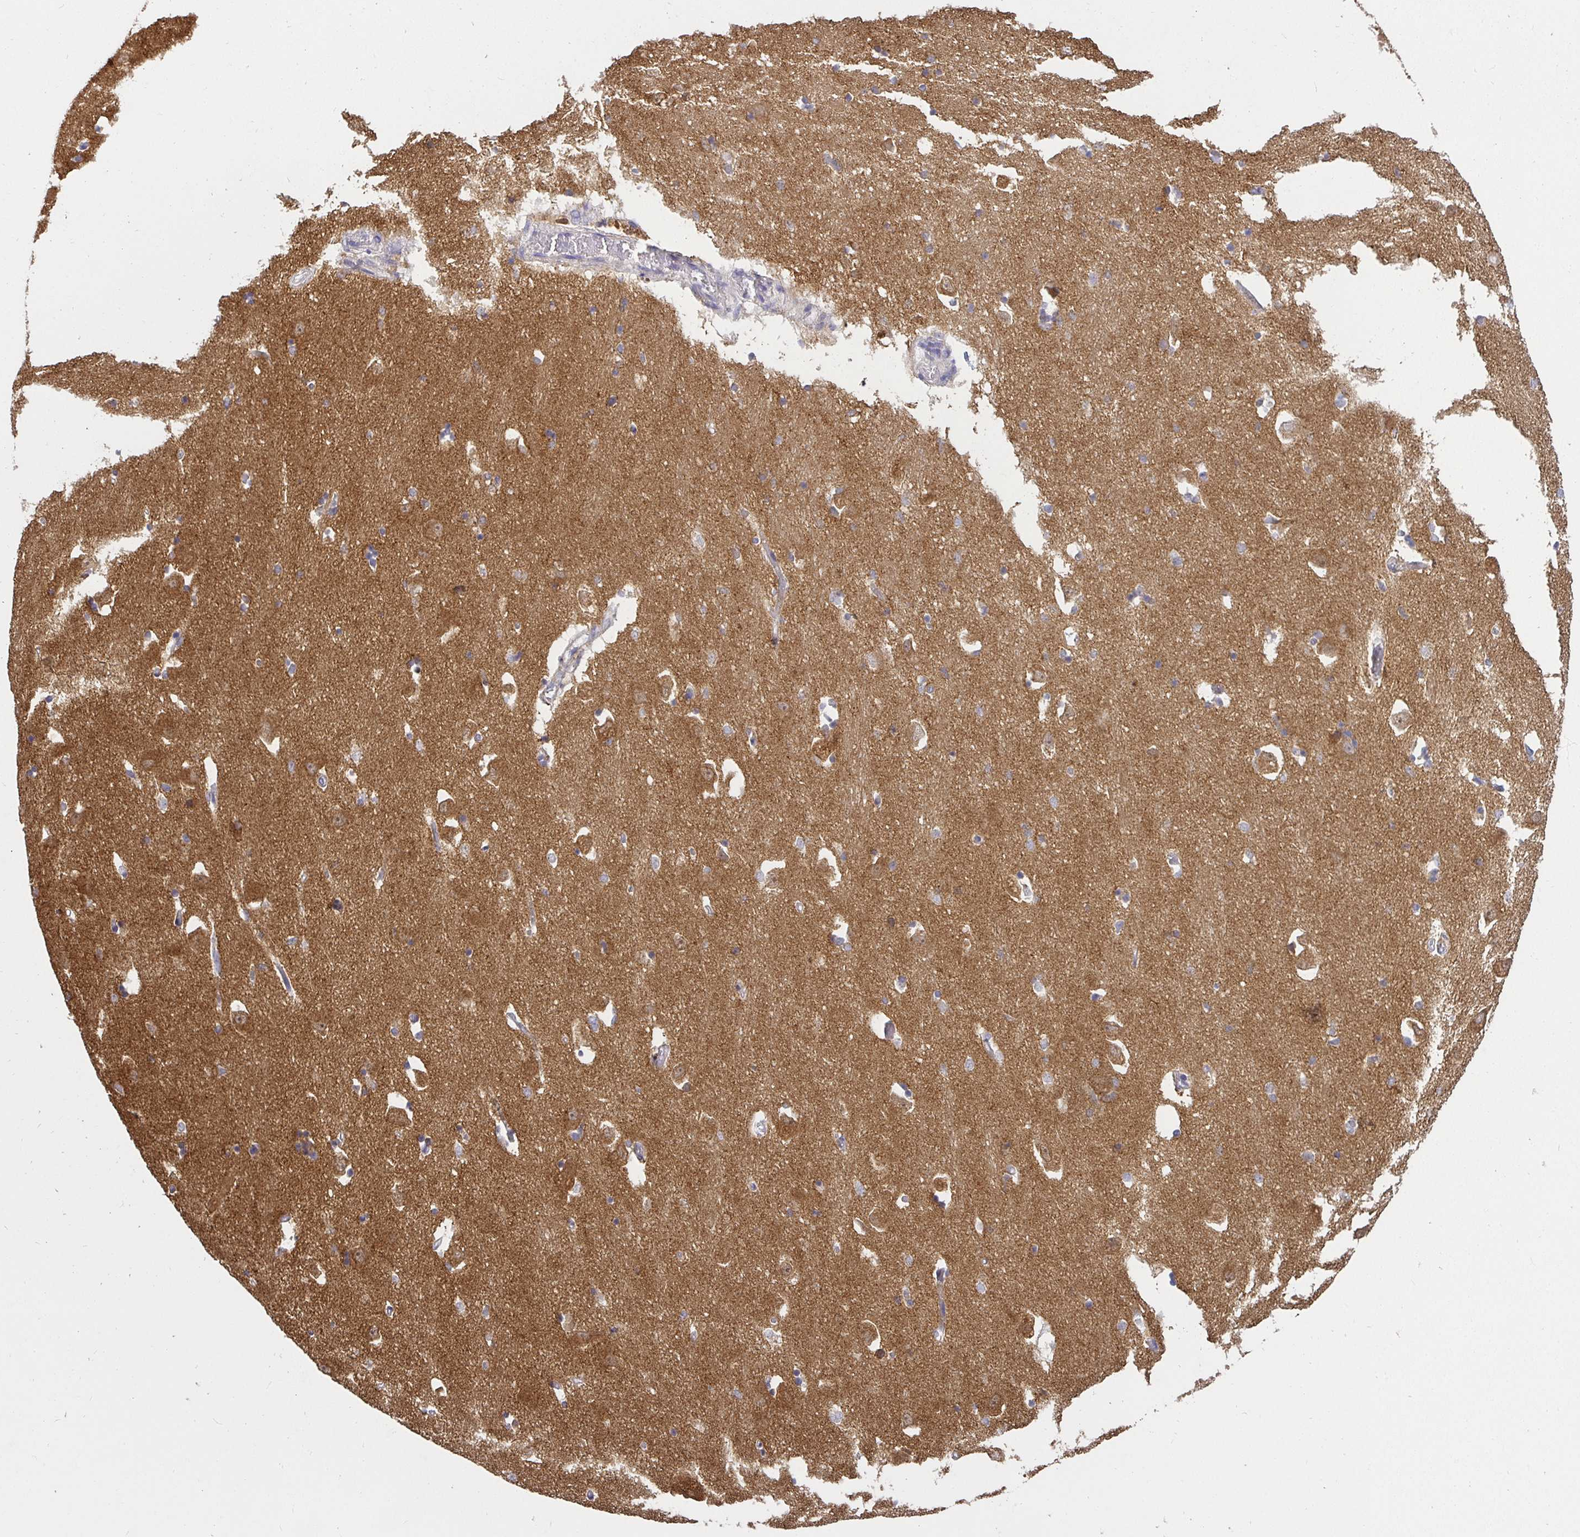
{"staining": {"intensity": "negative", "quantity": "none", "location": "none"}, "tissue": "caudate", "cell_type": "Glial cells", "image_type": "normal", "snomed": [{"axis": "morphology", "description": "Normal tissue, NOS"}, {"axis": "topography", "description": "Lateral ventricle wall"}, {"axis": "topography", "description": "Hippocampus"}], "caption": "IHC micrograph of normal caudate stained for a protein (brown), which exhibits no positivity in glial cells. The staining is performed using DAB (3,3'-diaminobenzidine) brown chromogen with nuclei counter-stained in using hematoxylin.", "gene": "ATP6V1F", "patient": {"sex": "female", "age": 63}}